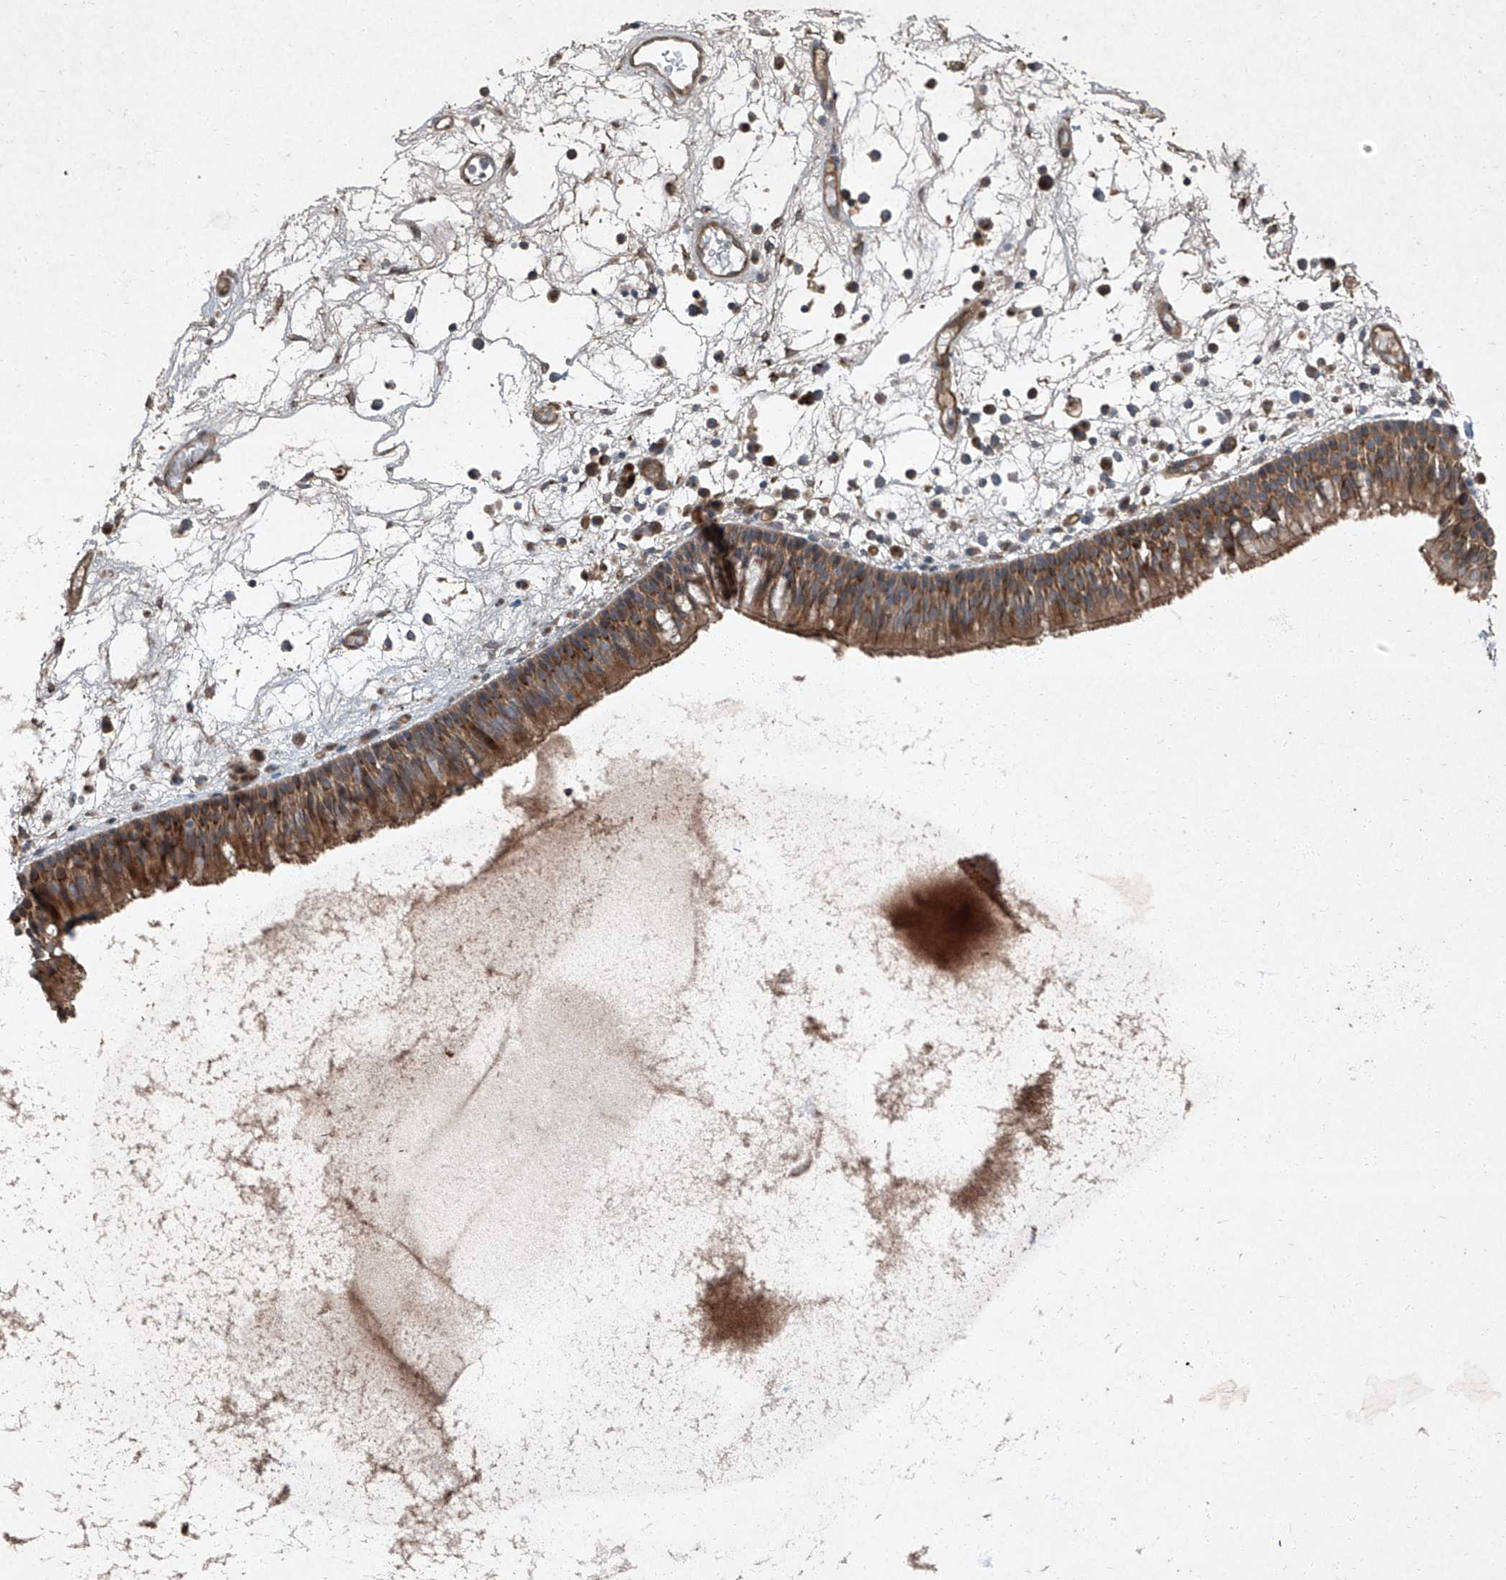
{"staining": {"intensity": "moderate", "quantity": ">75%", "location": "cytoplasmic/membranous"}, "tissue": "nasopharynx", "cell_type": "Respiratory epithelial cells", "image_type": "normal", "snomed": [{"axis": "morphology", "description": "Normal tissue, NOS"}, {"axis": "morphology", "description": "Inflammation, NOS"}, {"axis": "morphology", "description": "Malignant melanoma, Metastatic site"}, {"axis": "topography", "description": "Nasopharynx"}], "caption": "This image reveals IHC staining of unremarkable human nasopharynx, with medium moderate cytoplasmic/membranous staining in approximately >75% of respiratory epithelial cells.", "gene": "CCN1", "patient": {"sex": "male", "age": 70}}